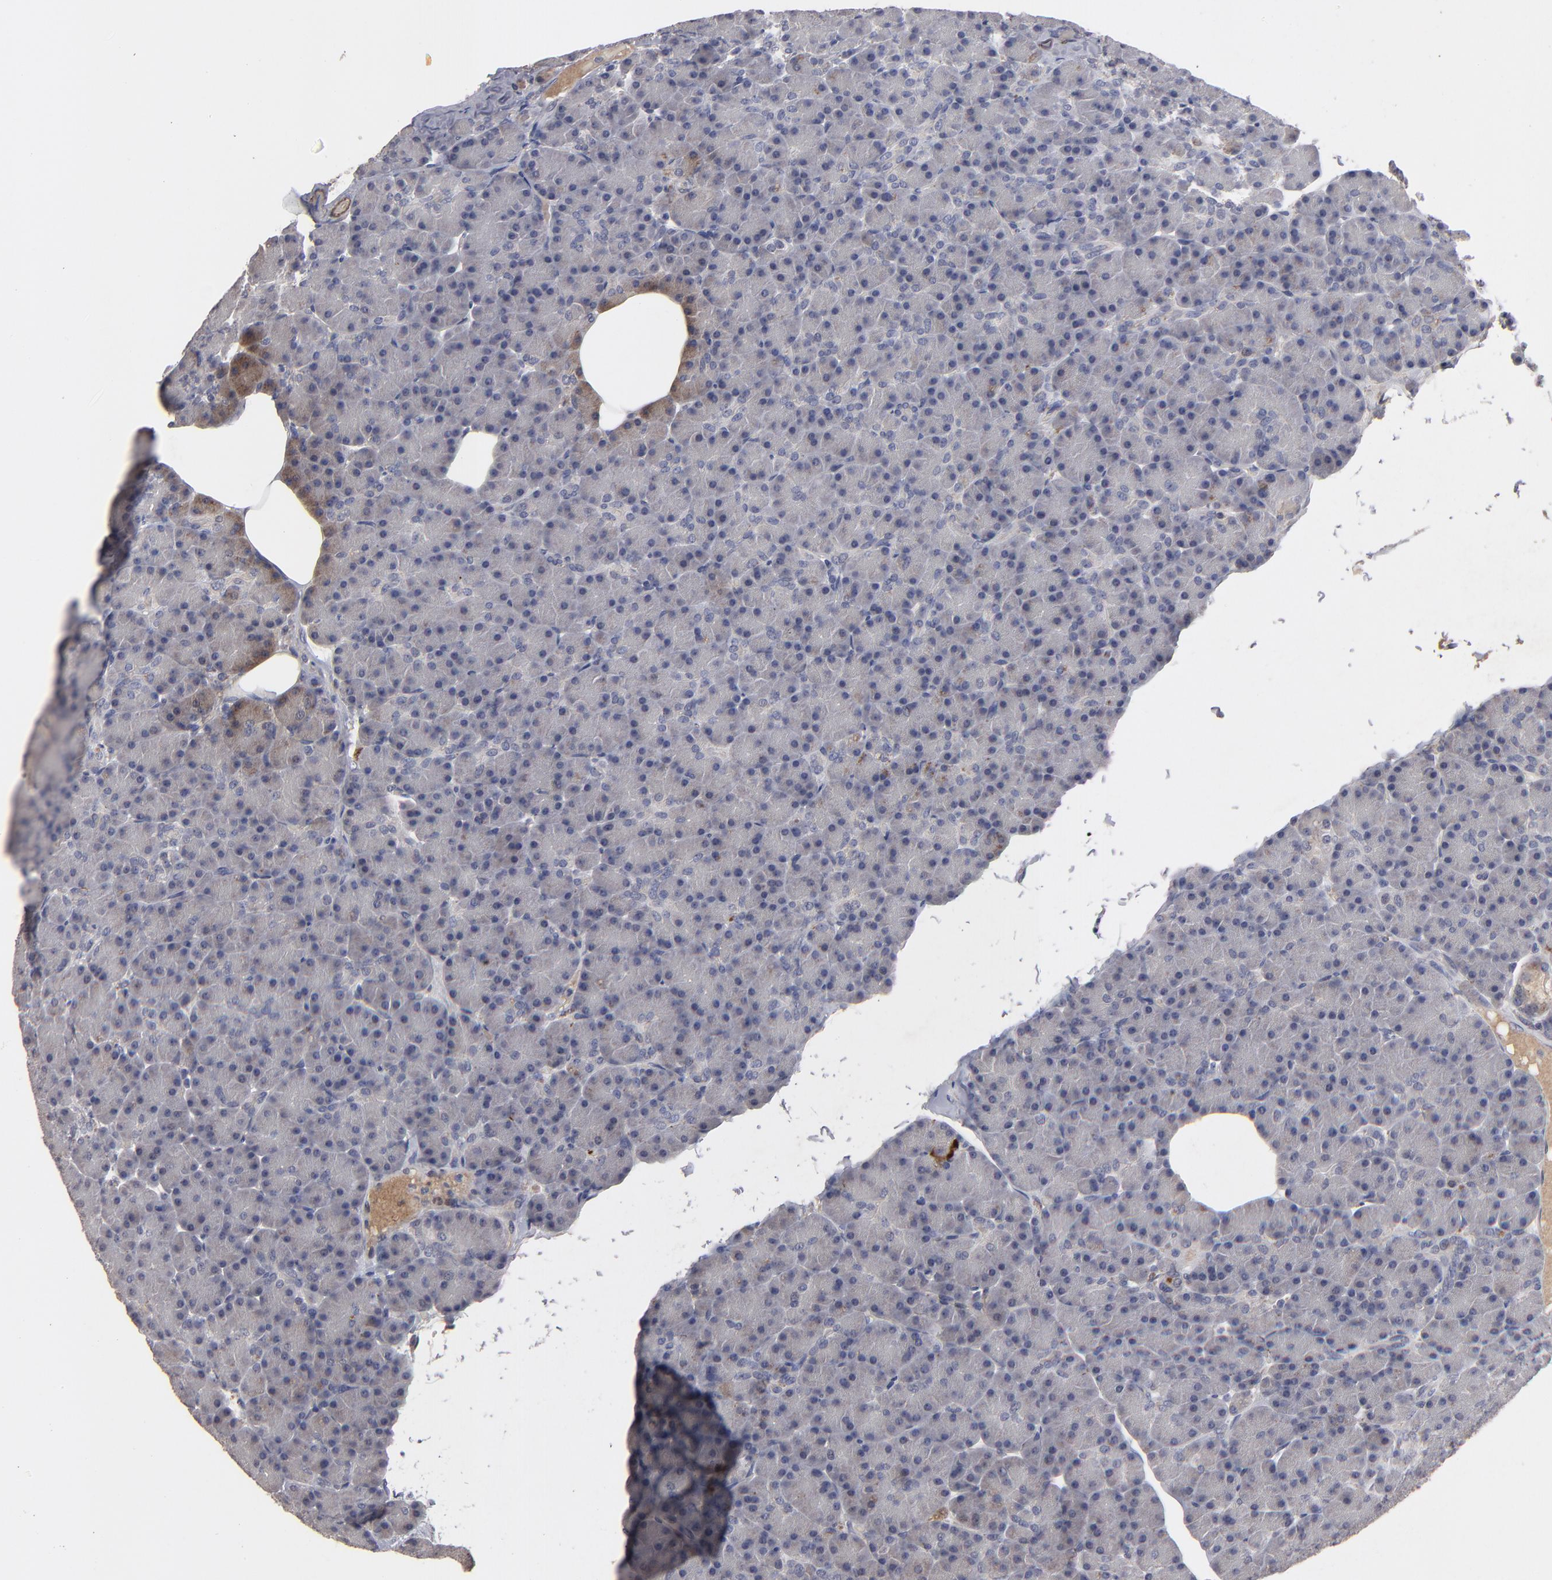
{"staining": {"intensity": "negative", "quantity": "none", "location": "none"}, "tissue": "pancreas", "cell_type": "Exocrine glandular cells", "image_type": "normal", "snomed": [{"axis": "morphology", "description": "Normal tissue, NOS"}, {"axis": "topography", "description": "Pancreas"}], "caption": "This is a image of immunohistochemistry (IHC) staining of normal pancreas, which shows no positivity in exocrine glandular cells.", "gene": "GPM6B", "patient": {"sex": "female", "age": 43}}